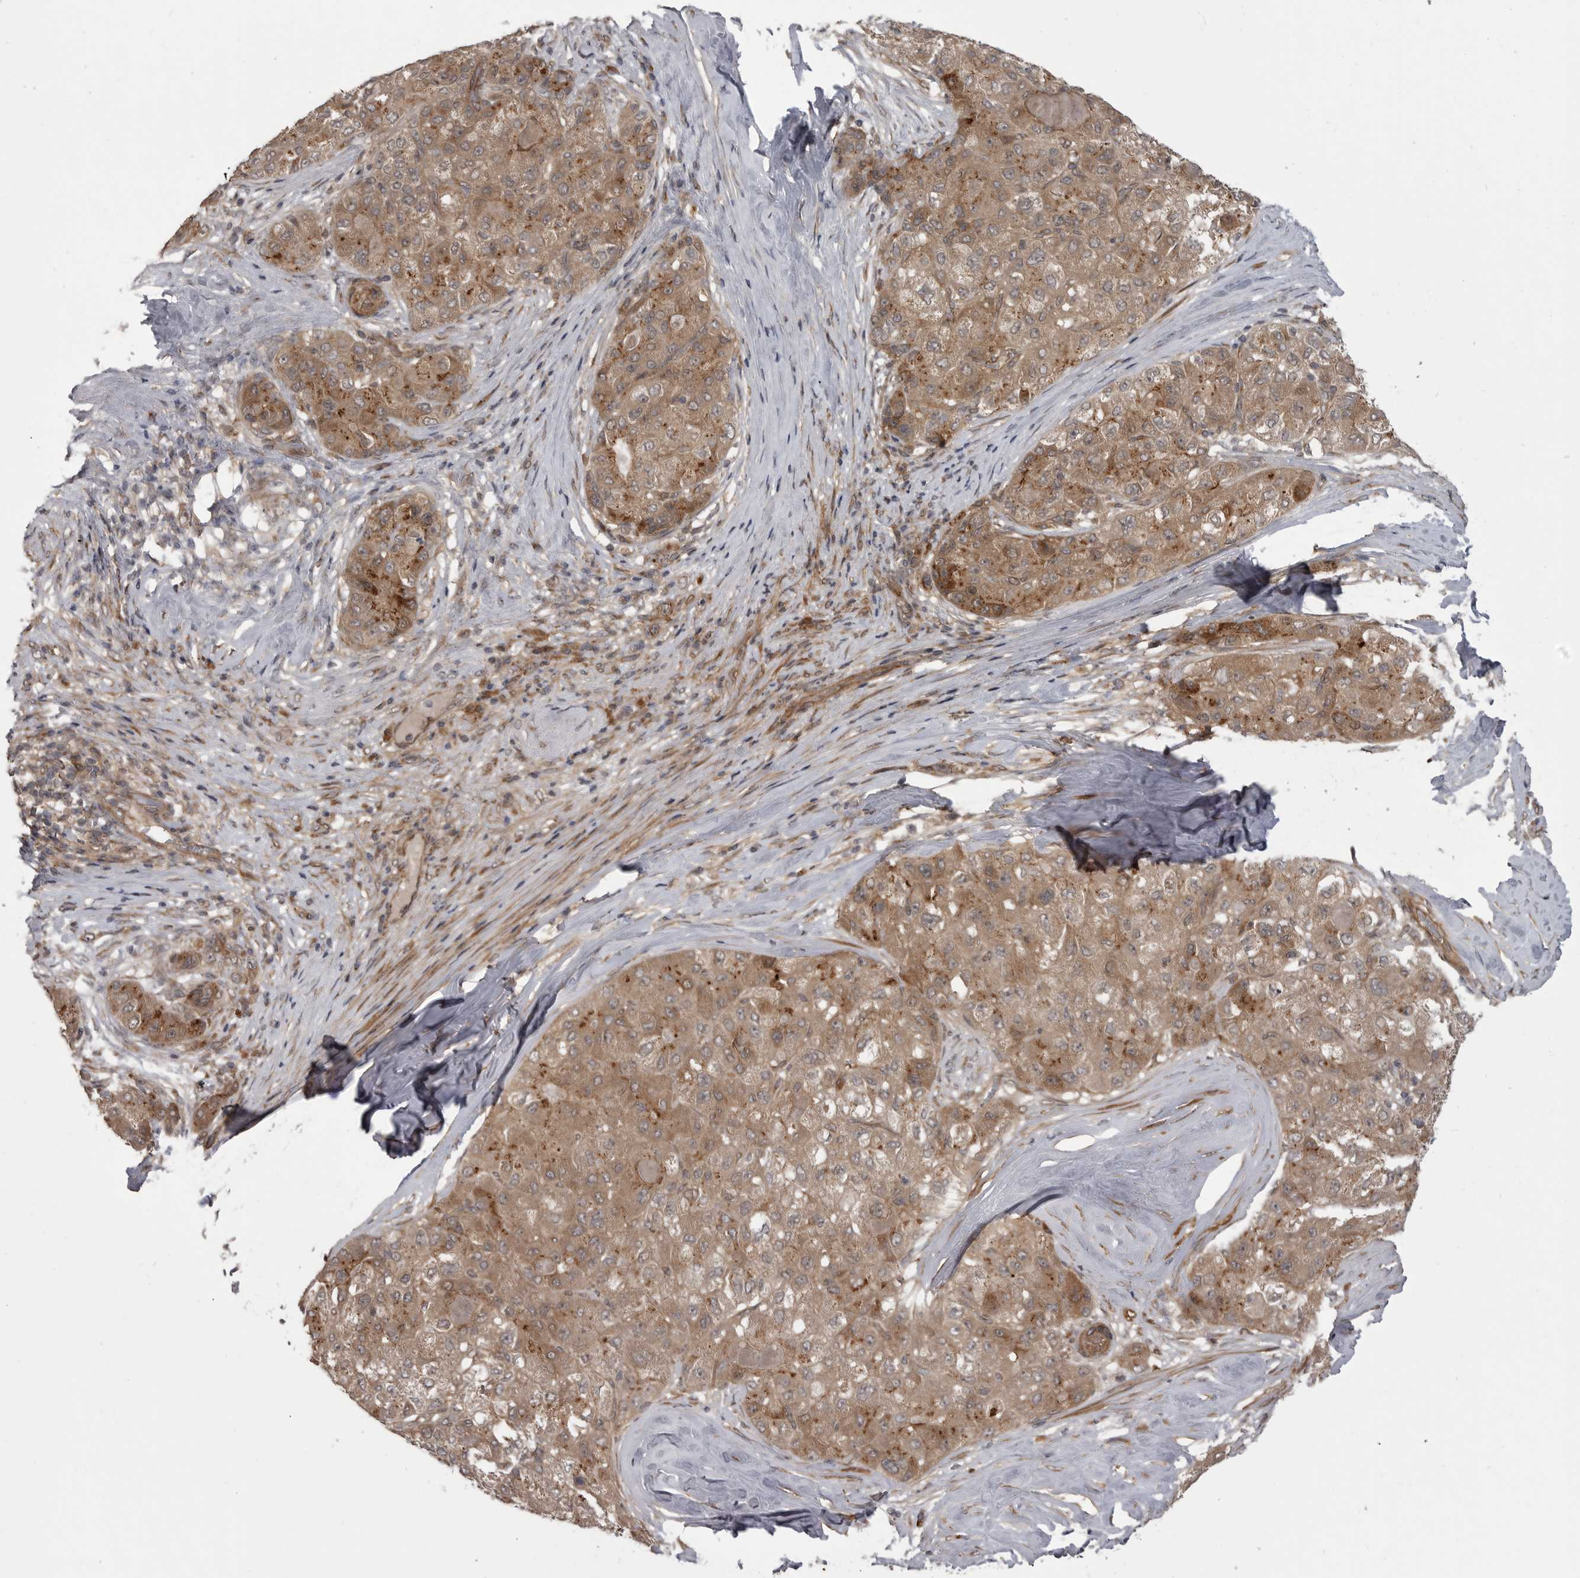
{"staining": {"intensity": "moderate", "quantity": ">75%", "location": "cytoplasmic/membranous"}, "tissue": "liver cancer", "cell_type": "Tumor cells", "image_type": "cancer", "snomed": [{"axis": "morphology", "description": "Carcinoma, Hepatocellular, NOS"}, {"axis": "topography", "description": "Liver"}], "caption": "Immunohistochemical staining of liver cancer exhibits medium levels of moderate cytoplasmic/membranous protein staining in about >75% of tumor cells.", "gene": "PDCL", "patient": {"sex": "male", "age": 80}}